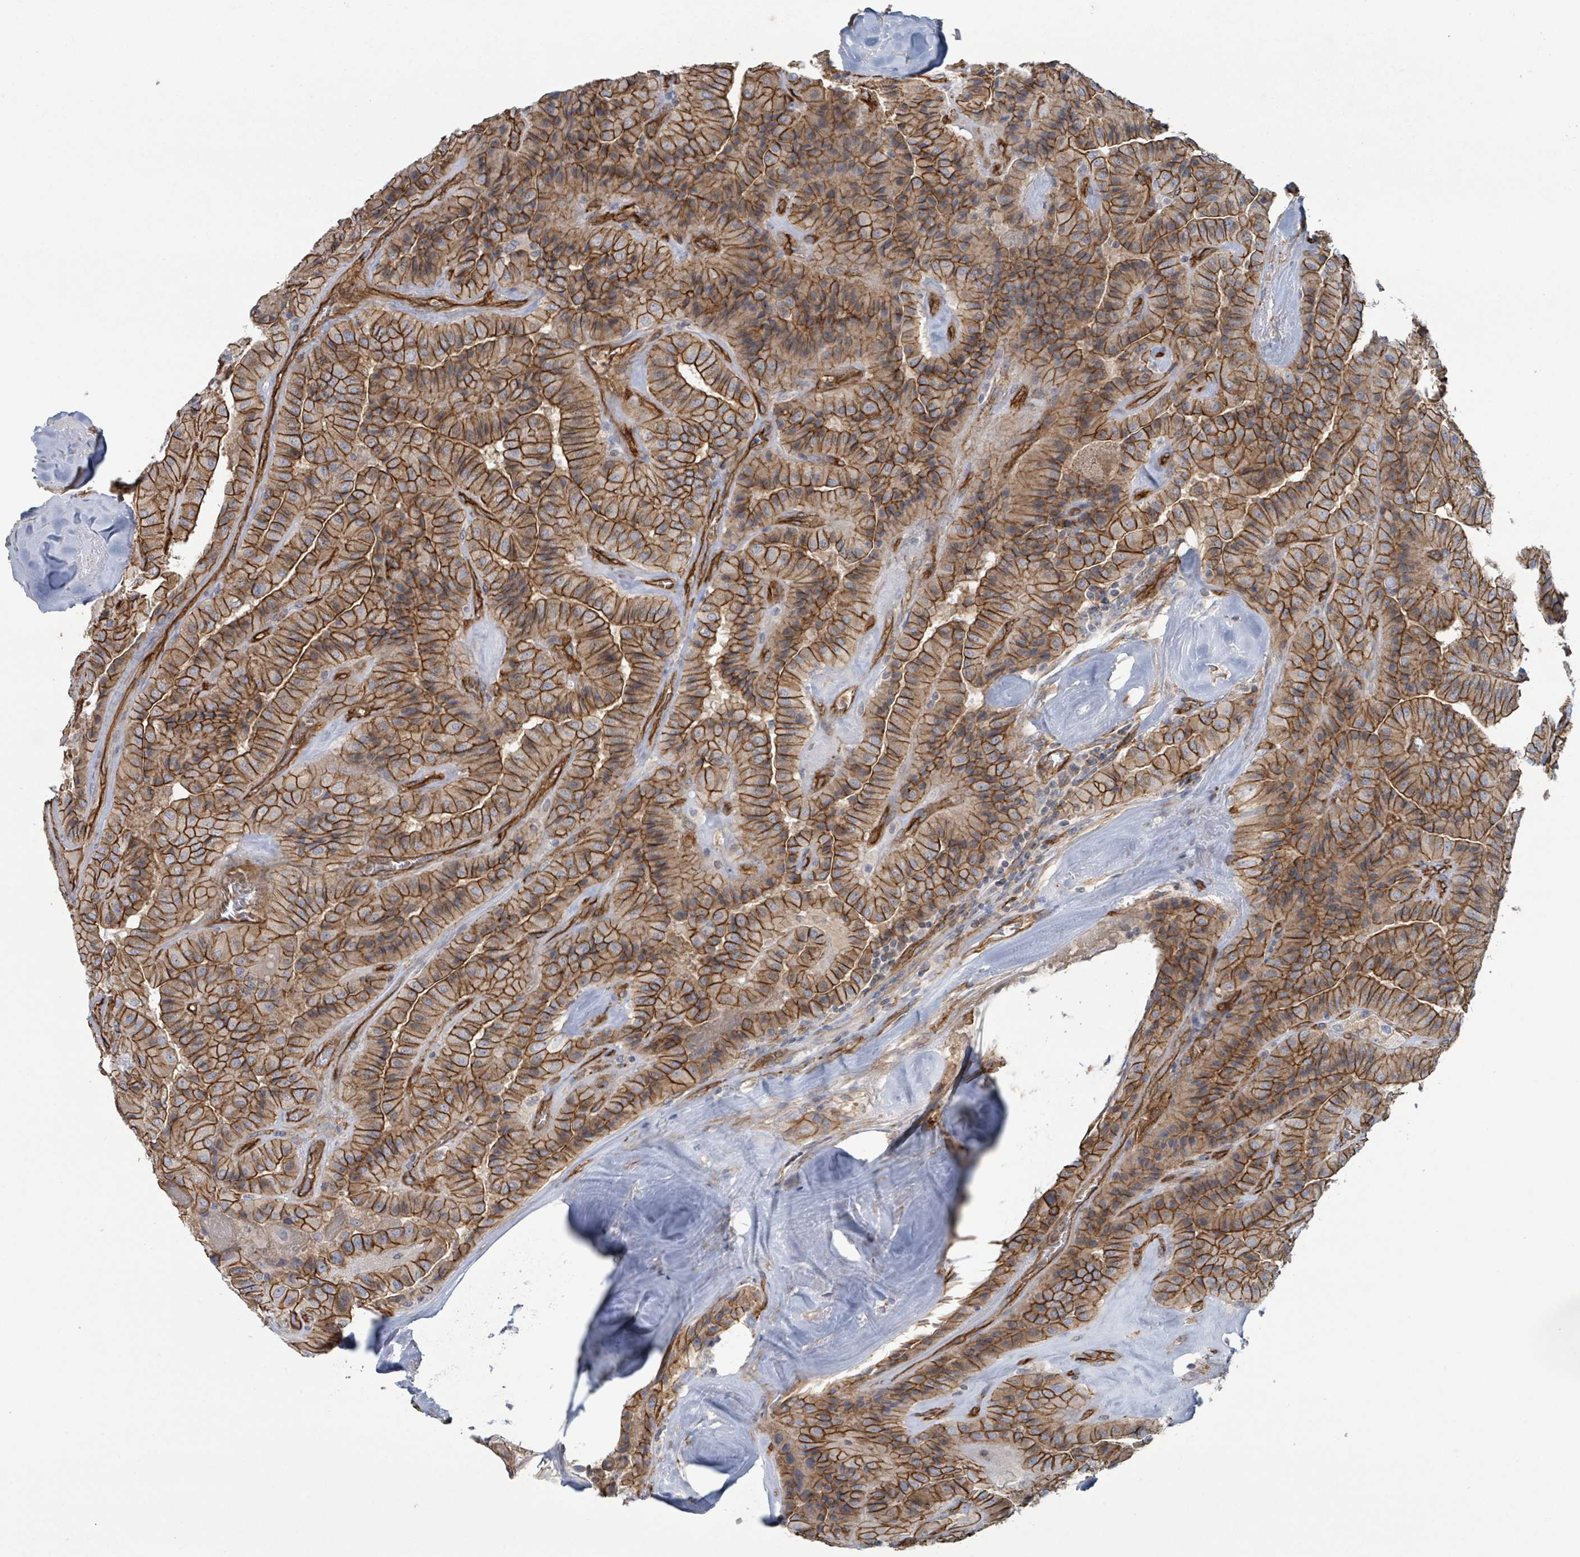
{"staining": {"intensity": "strong", "quantity": ">75%", "location": "cytoplasmic/membranous"}, "tissue": "thyroid cancer", "cell_type": "Tumor cells", "image_type": "cancer", "snomed": [{"axis": "morphology", "description": "Normal tissue, NOS"}, {"axis": "morphology", "description": "Papillary adenocarcinoma, NOS"}, {"axis": "topography", "description": "Thyroid gland"}], "caption": "Brown immunohistochemical staining in thyroid cancer shows strong cytoplasmic/membranous staining in approximately >75% of tumor cells.", "gene": "LDOC1", "patient": {"sex": "female", "age": 59}}